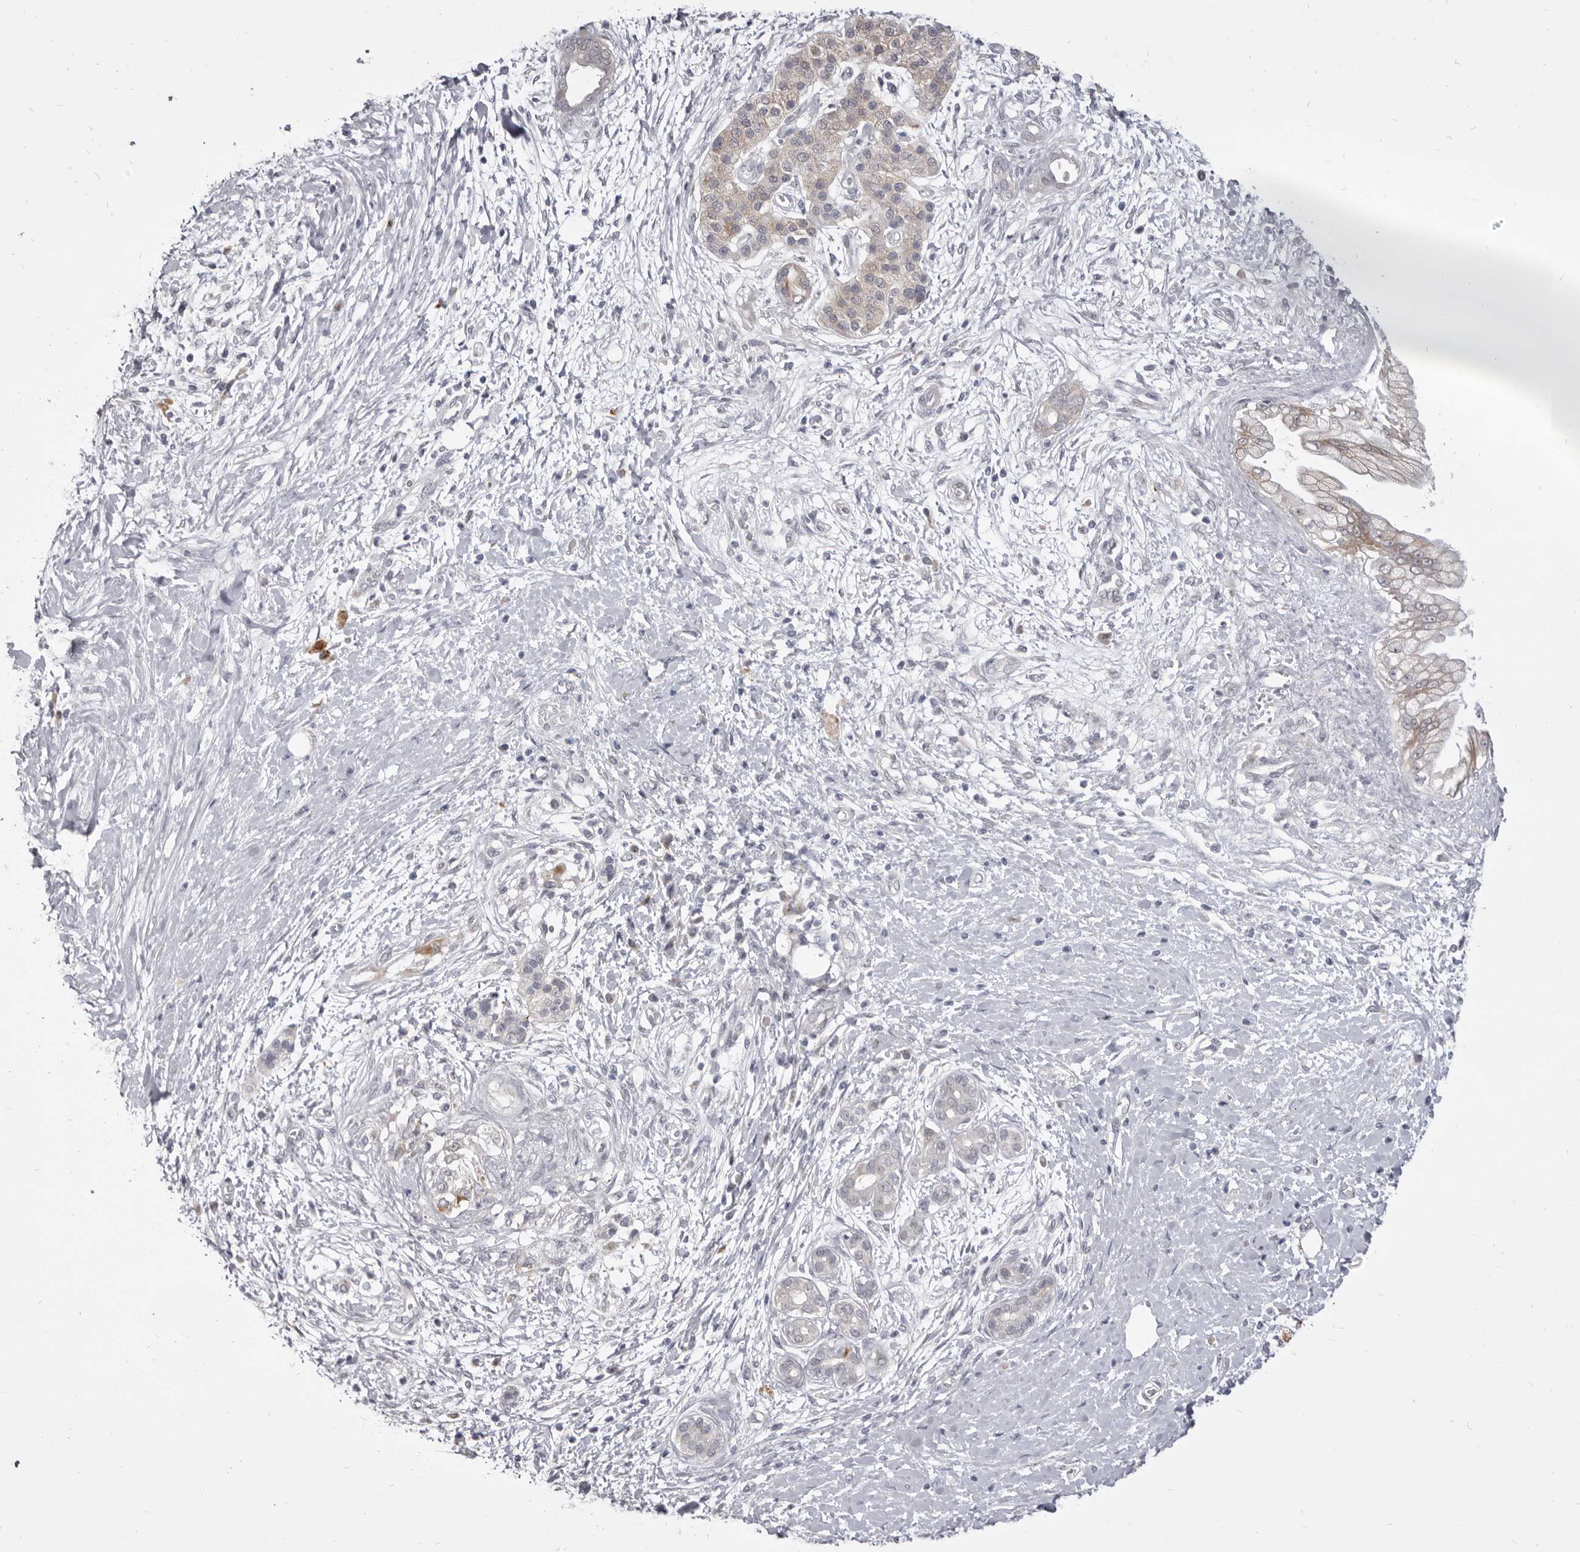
{"staining": {"intensity": "negative", "quantity": "none", "location": "none"}, "tissue": "pancreatic cancer", "cell_type": "Tumor cells", "image_type": "cancer", "snomed": [{"axis": "morphology", "description": "Adenocarcinoma, NOS"}, {"axis": "topography", "description": "Pancreas"}], "caption": "High power microscopy micrograph of an immunohistochemistry (IHC) micrograph of pancreatic cancer, revealing no significant positivity in tumor cells. (Stains: DAB immunohistochemistry (IHC) with hematoxylin counter stain, Microscopy: brightfield microscopy at high magnification).", "gene": "VPS45", "patient": {"sex": "male", "age": 58}}